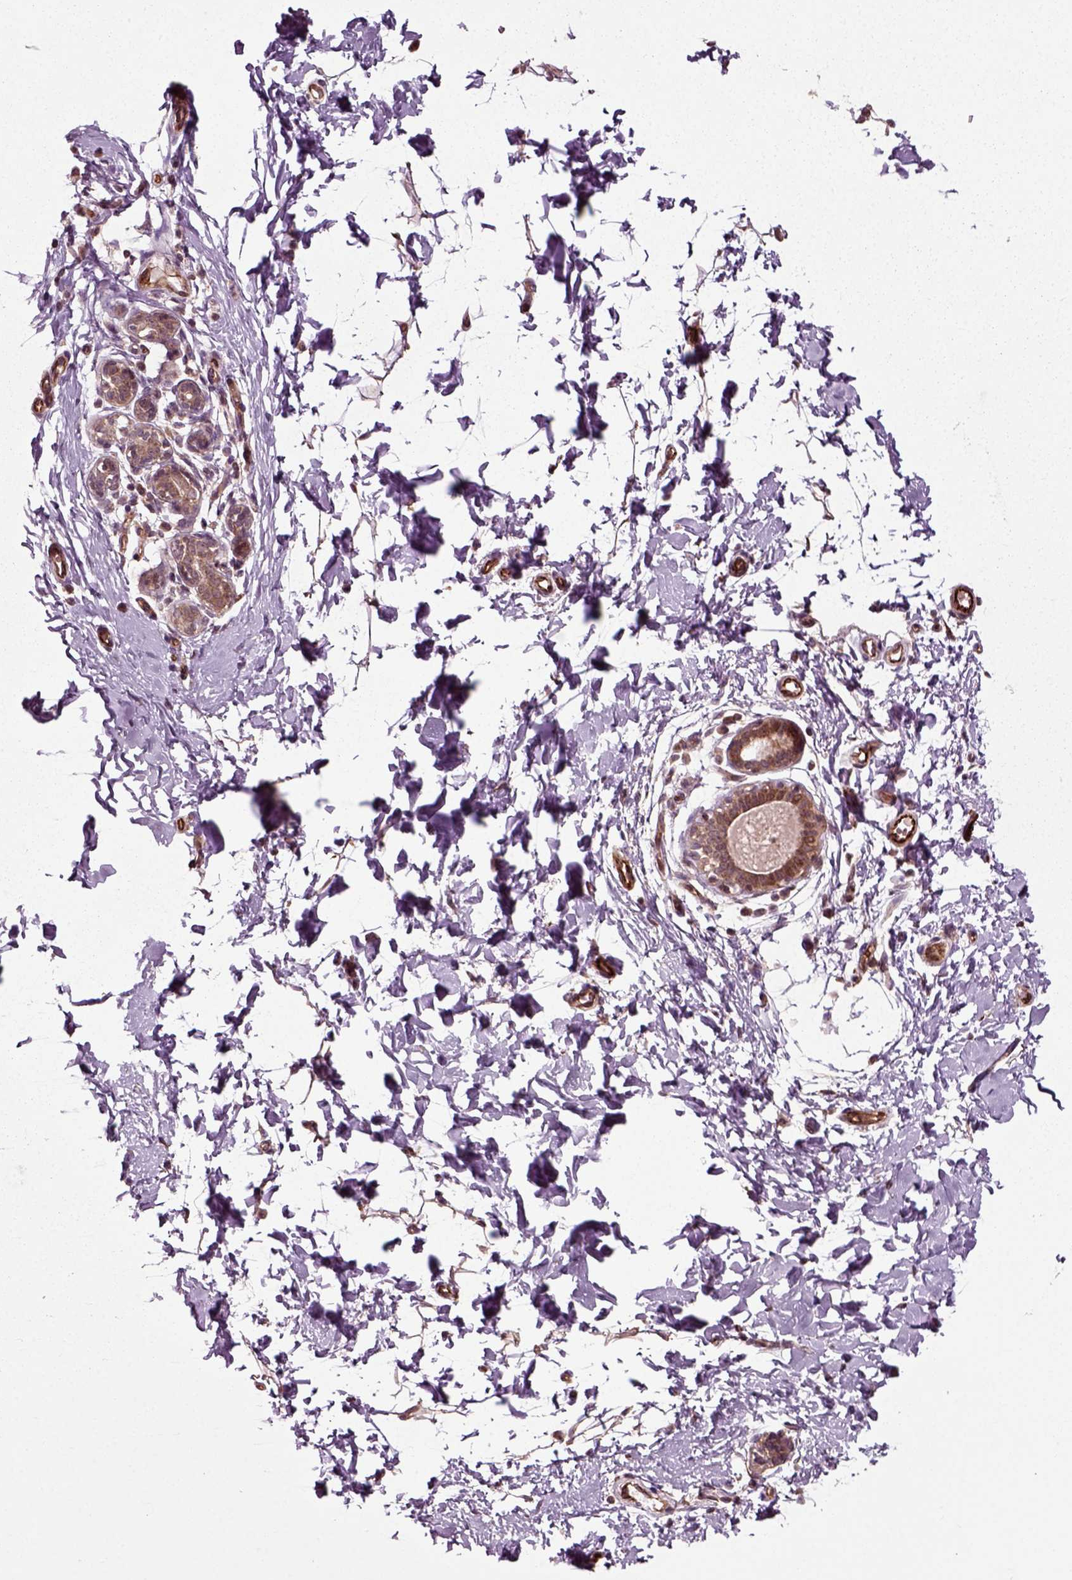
{"staining": {"intensity": "negative", "quantity": "none", "location": "none"}, "tissue": "breast", "cell_type": "Adipocytes", "image_type": "normal", "snomed": [{"axis": "morphology", "description": "Normal tissue, NOS"}, {"axis": "topography", "description": "Breast"}], "caption": "Immunohistochemistry (IHC) of unremarkable breast shows no positivity in adipocytes. Brightfield microscopy of immunohistochemistry stained with DAB (3,3'-diaminobenzidine) (brown) and hematoxylin (blue), captured at high magnification.", "gene": "PLCD3", "patient": {"sex": "female", "age": 37}}